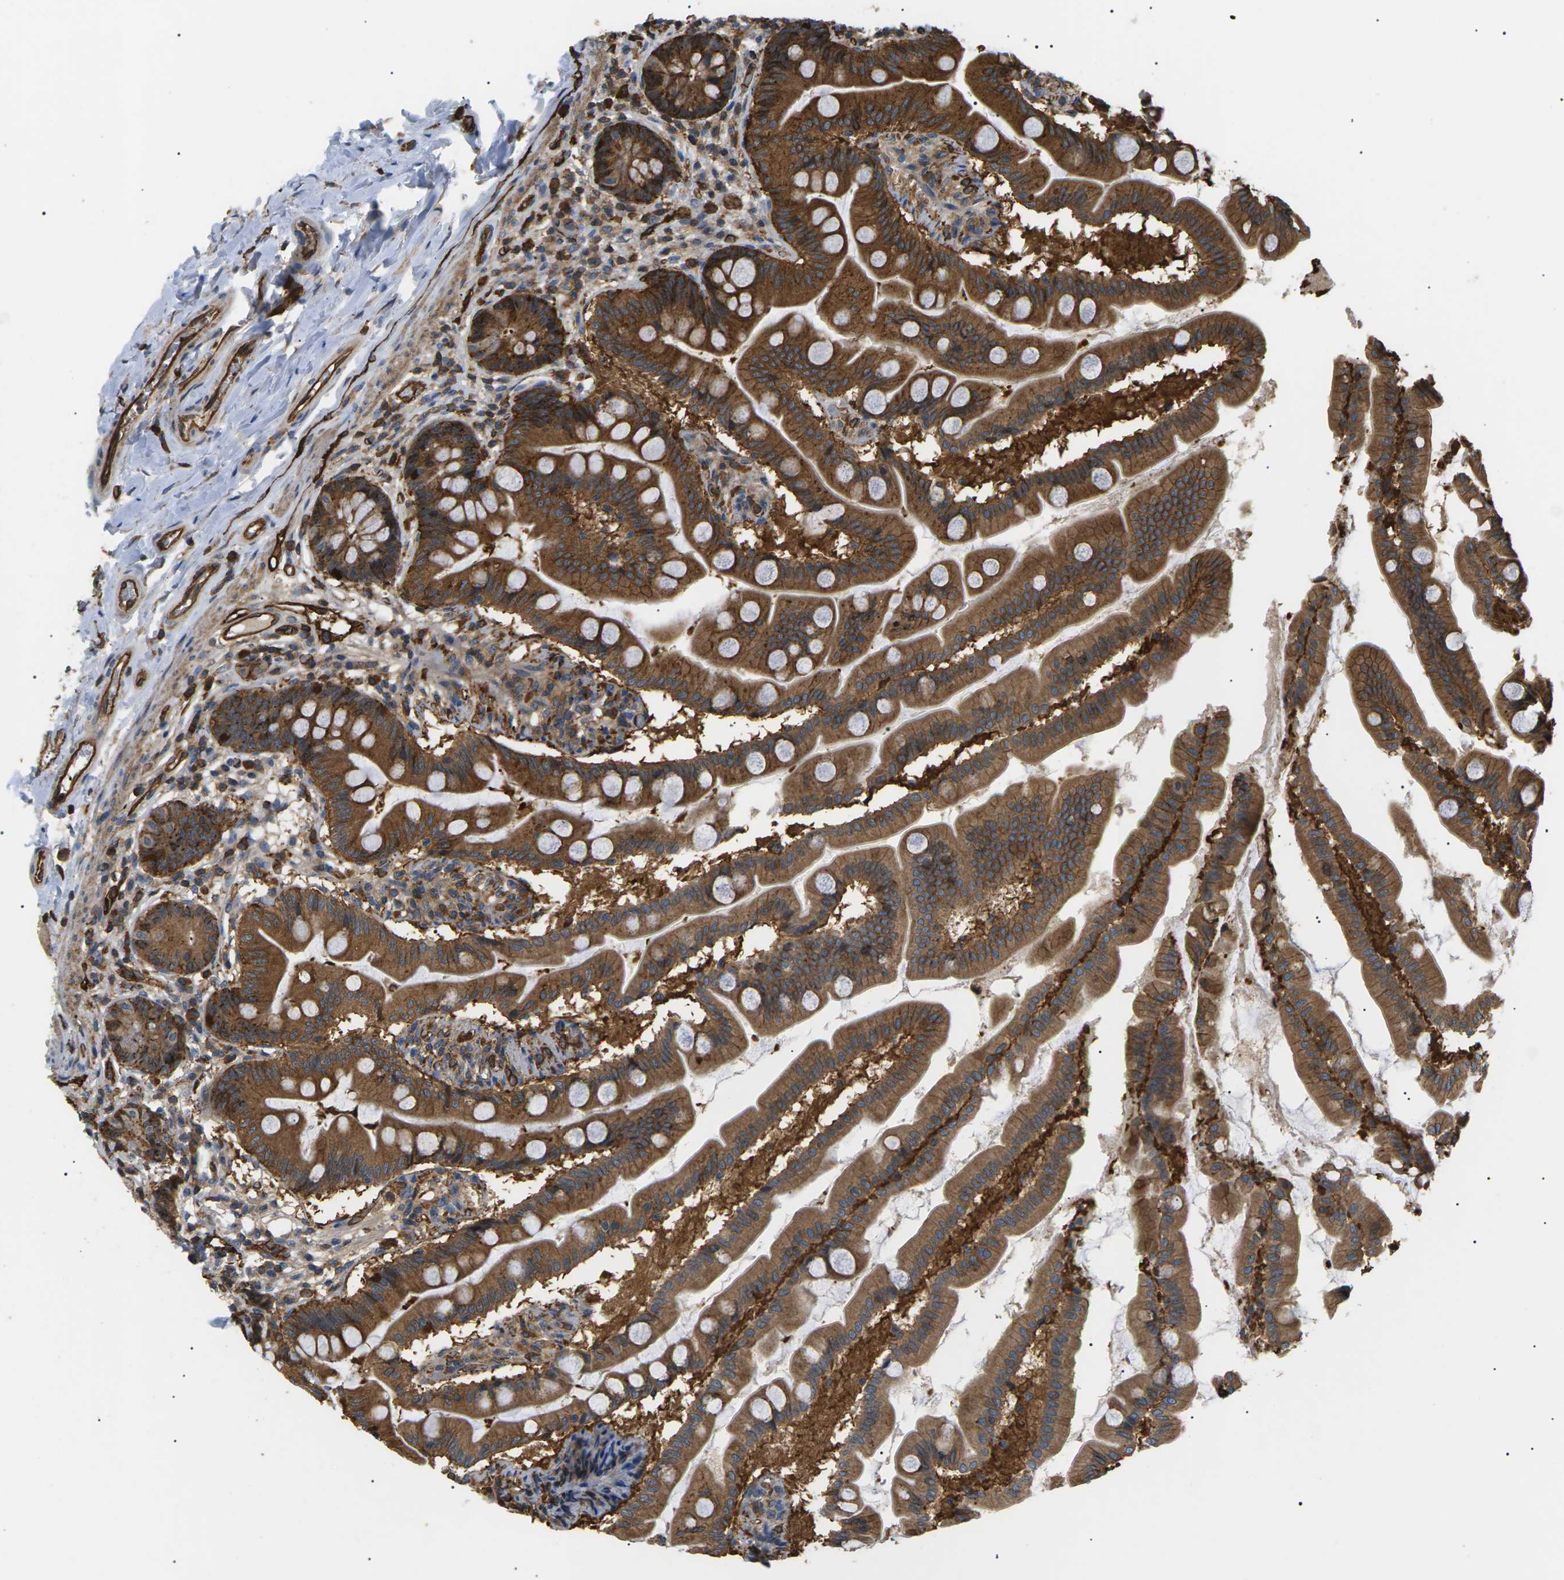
{"staining": {"intensity": "strong", "quantity": ">75%", "location": "cytoplasmic/membranous"}, "tissue": "small intestine", "cell_type": "Glandular cells", "image_type": "normal", "snomed": [{"axis": "morphology", "description": "Normal tissue, NOS"}, {"axis": "topography", "description": "Small intestine"}], "caption": "About >75% of glandular cells in benign human small intestine show strong cytoplasmic/membranous protein positivity as visualized by brown immunohistochemical staining.", "gene": "TMTC4", "patient": {"sex": "female", "age": 56}}